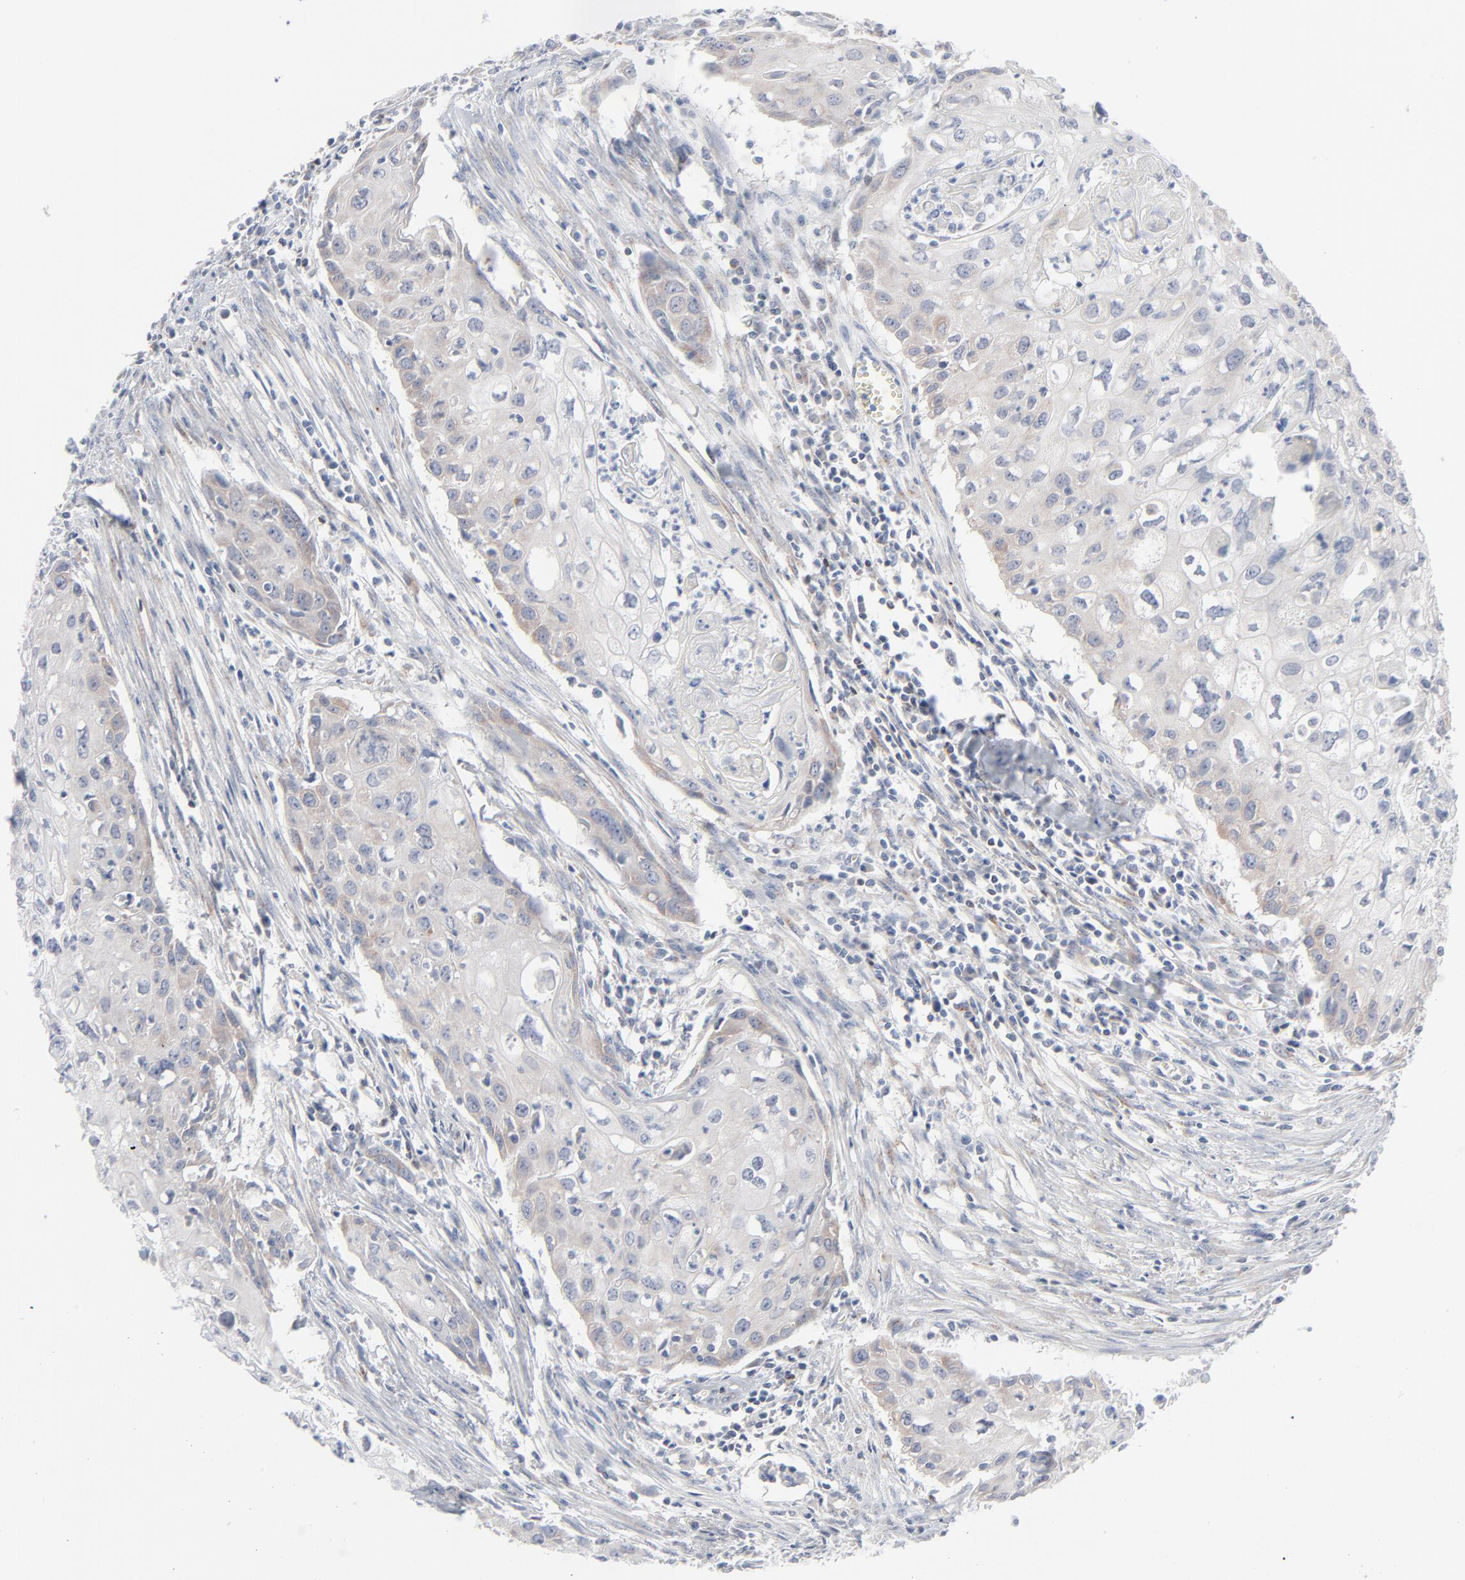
{"staining": {"intensity": "weak", "quantity": "<25%", "location": "cytoplasmic/membranous"}, "tissue": "urothelial cancer", "cell_type": "Tumor cells", "image_type": "cancer", "snomed": [{"axis": "morphology", "description": "Urothelial carcinoma, High grade"}, {"axis": "topography", "description": "Urinary bladder"}], "caption": "This is an immunohistochemistry (IHC) image of human urothelial cancer. There is no expression in tumor cells.", "gene": "KDSR", "patient": {"sex": "male", "age": 54}}